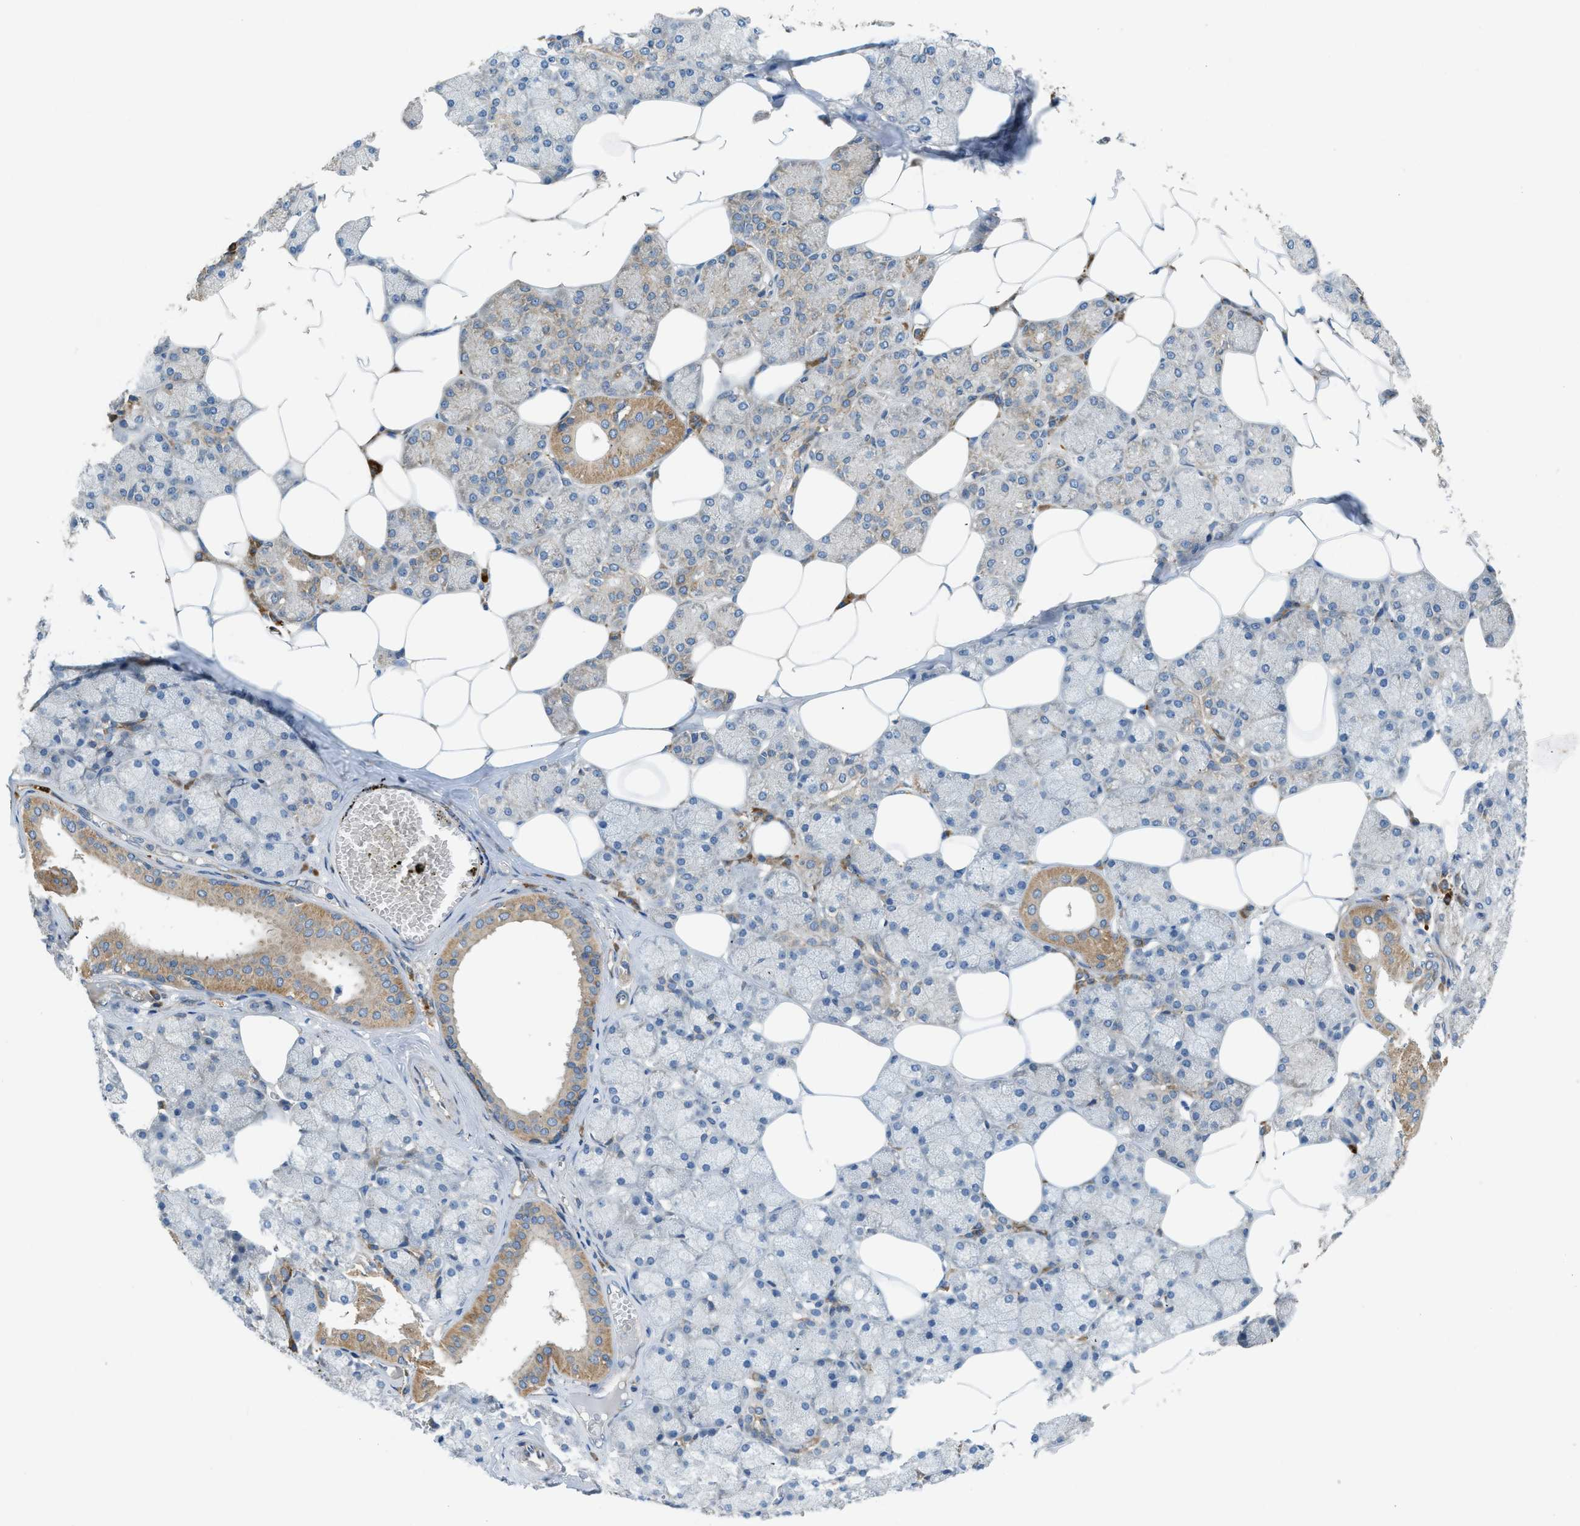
{"staining": {"intensity": "moderate", "quantity": "<25%", "location": "cytoplasmic/membranous"}, "tissue": "salivary gland", "cell_type": "Glandular cells", "image_type": "normal", "snomed": [{"axis": "morphology", "description": "Normal tissue, NOS"}, {"axis": "topography", "description": "Salivary gland"}], "caption": "Protein staining shows moderate cytoplasmic/membranous expression in approximately <25% of glandular cells in normal salivary gland. Immunohistochemistry (ihc) stains the protein in brown and the nuclei are stained blue.", "gene": "TMEM68", "patient": {"sex": "male", "age": 62}}